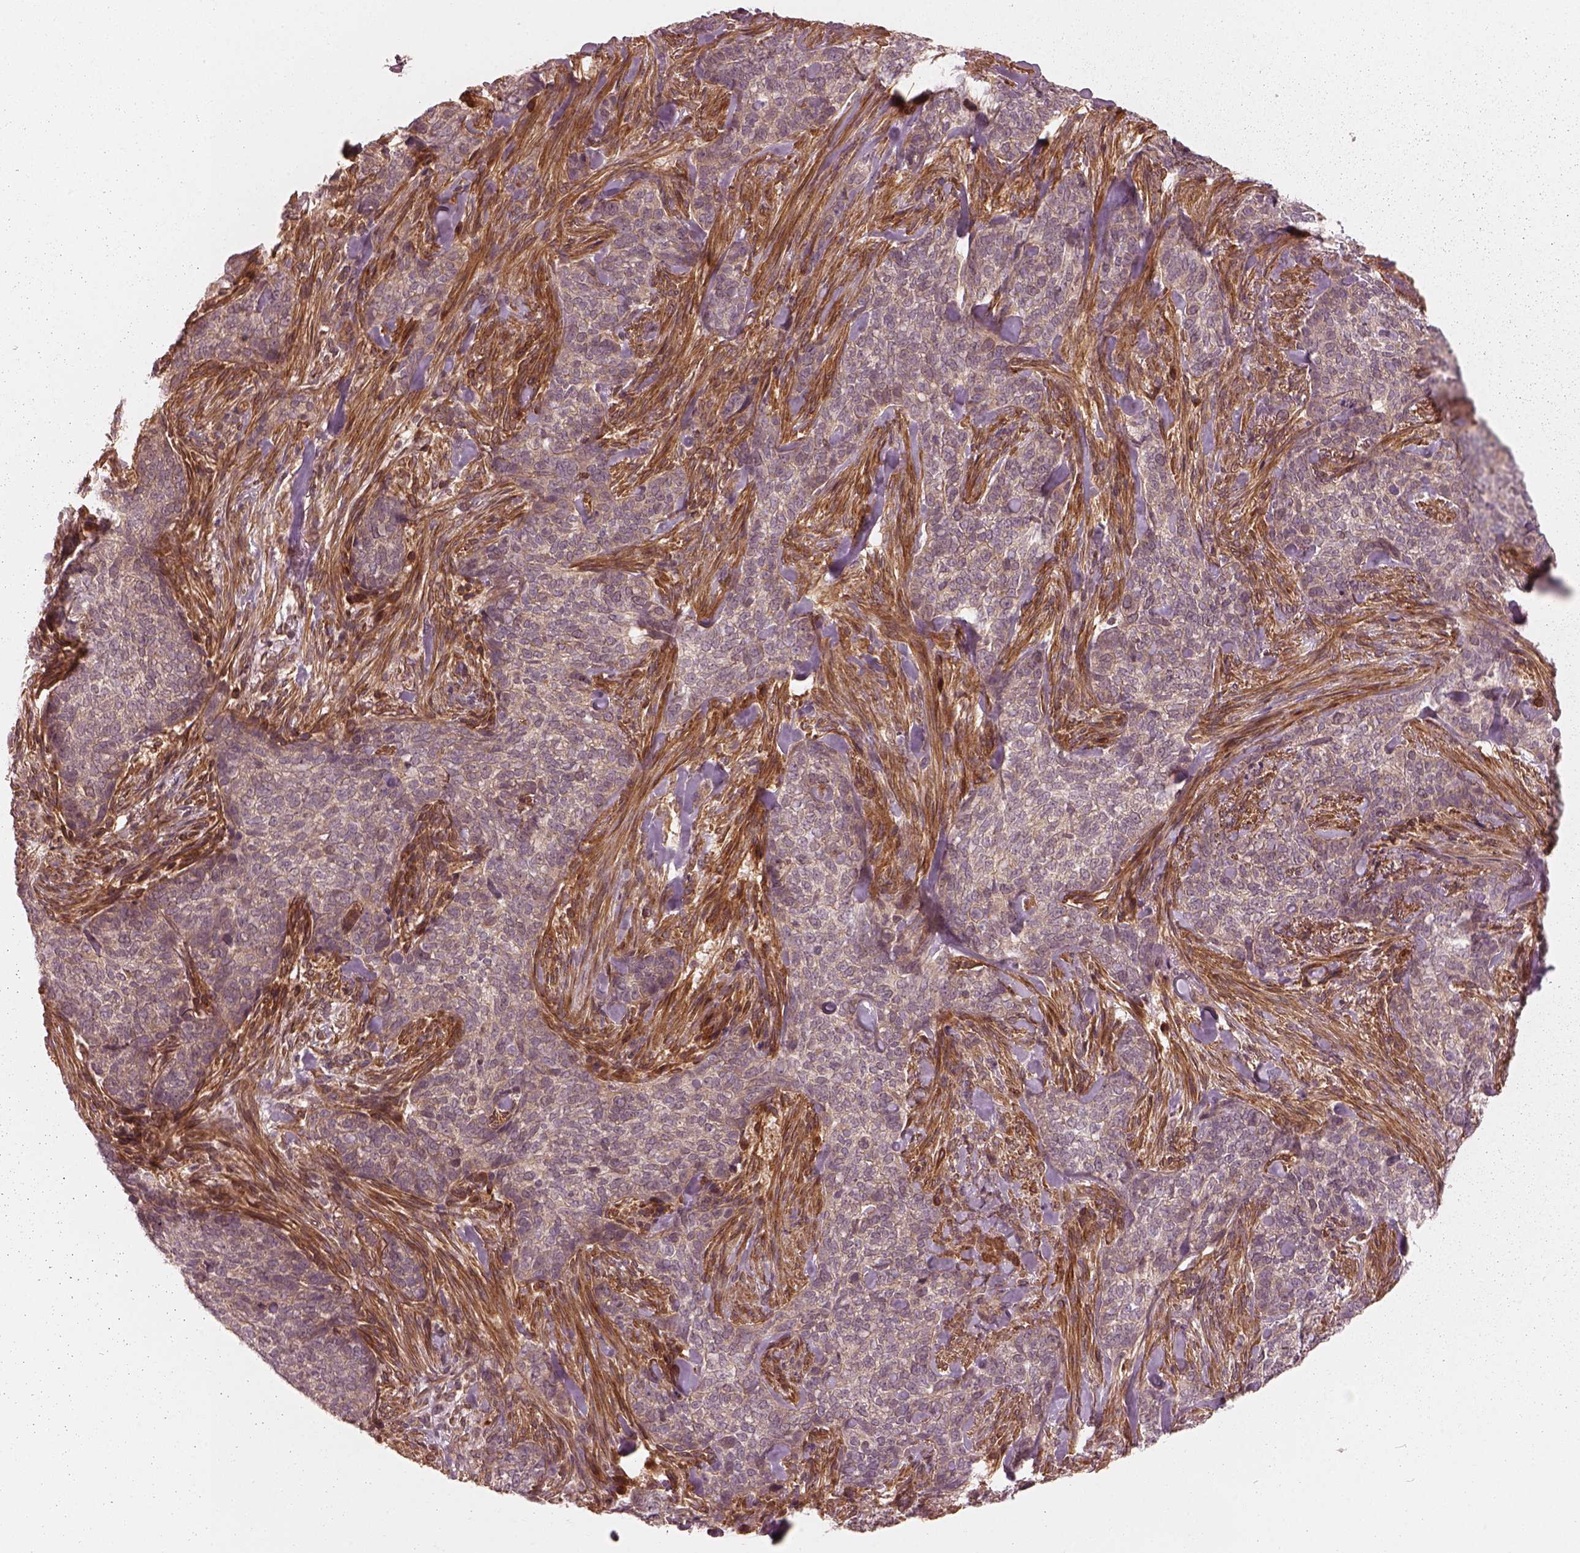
{"staining": {"intensity": "weak", "quantity": "<25%", "location": "cytoplasmic/membranous"}, "tissue": "skin cancer", "cell_type": "Tumor cells", "image_type": "cancer", "snomed": [{"axis": "morphology", "description": "Basal cell carcinoma"}, {"axis": "topography", "description": "Skin"}], "caption": "Image shows no significant protein staining in tumor cells of skin basal cell carcinoma.", "gene": "FAM107B", "patient": {"sex": "female", "age": 69}}